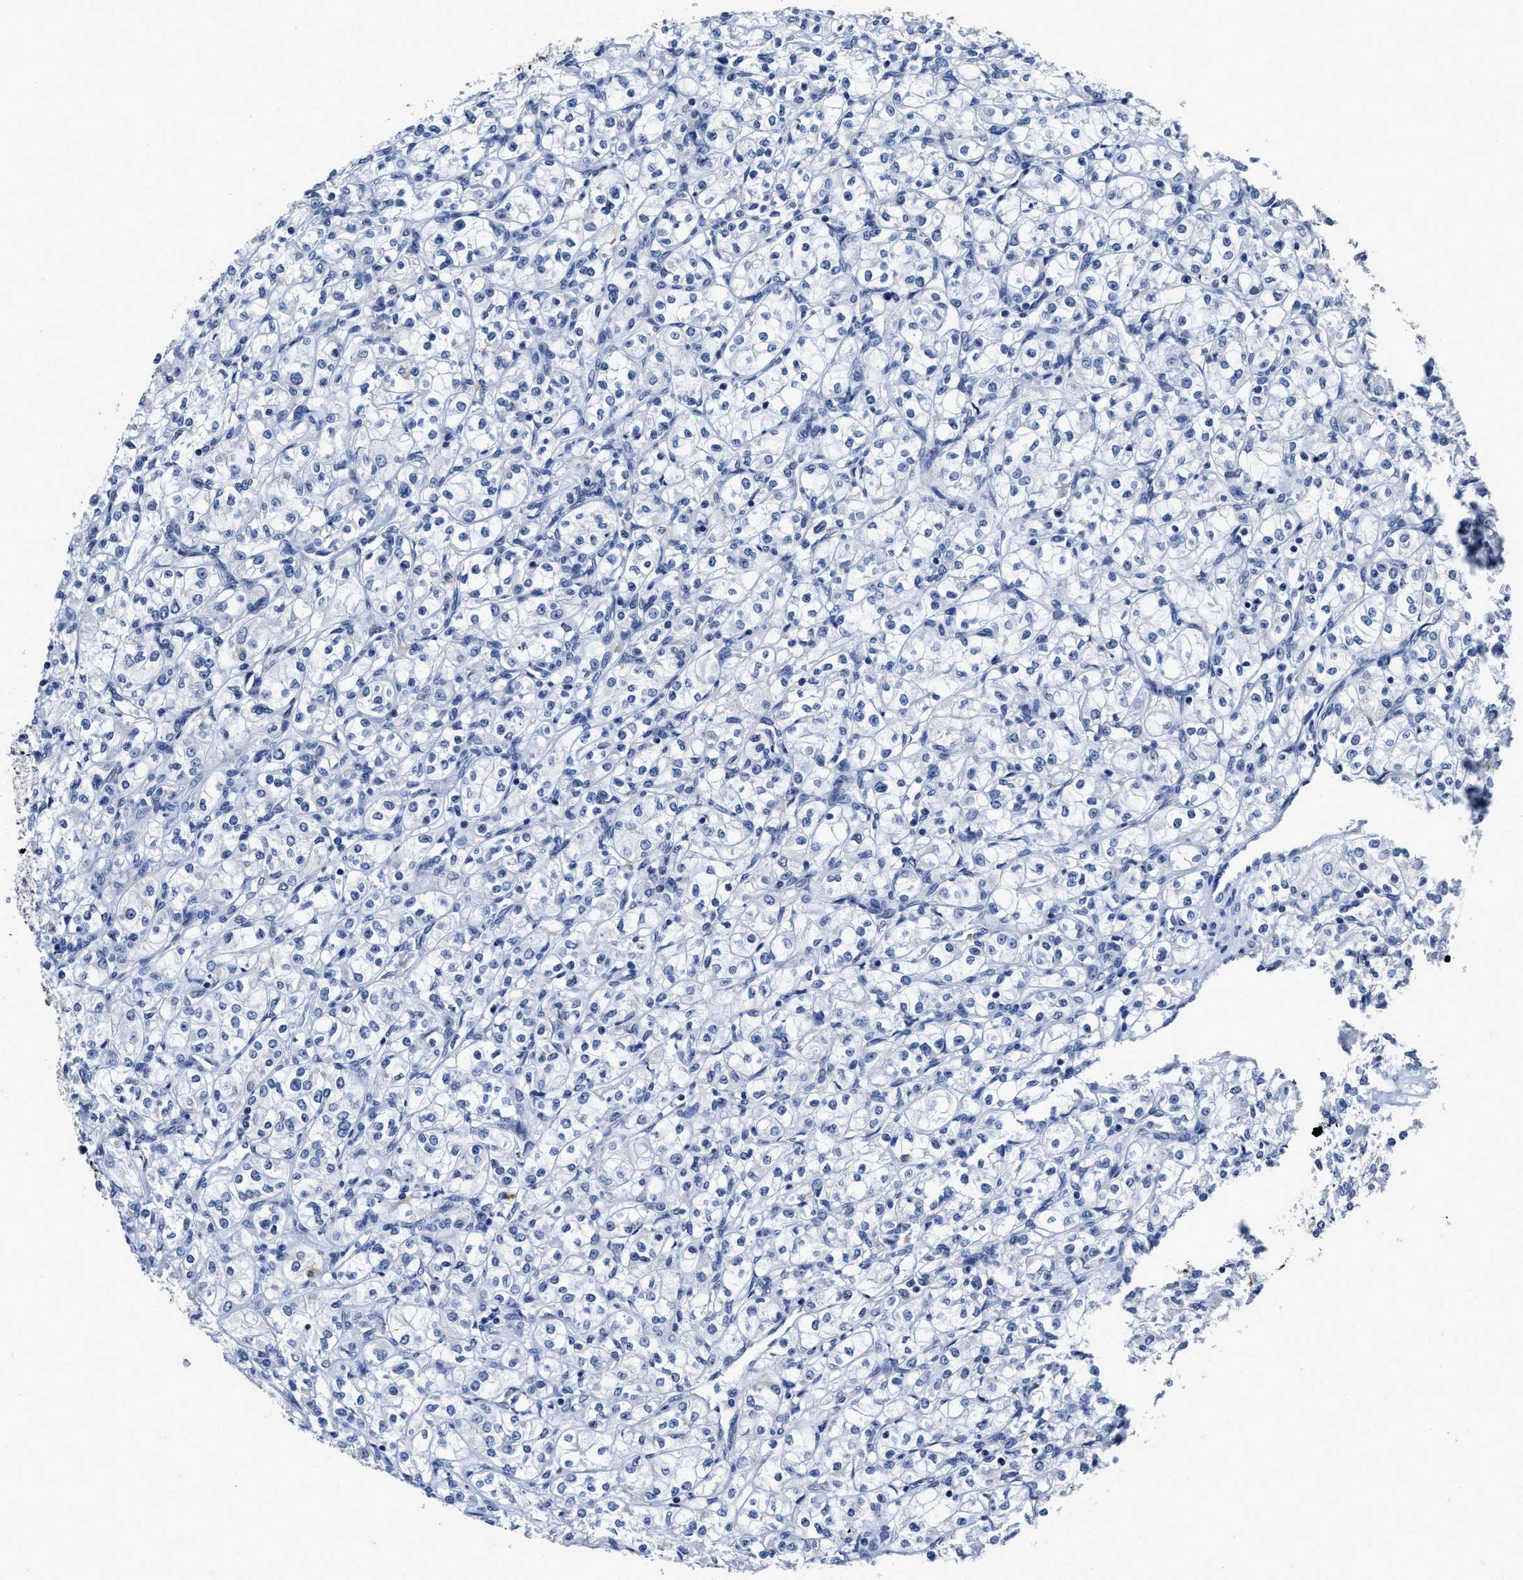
{"staining": {"intensity": "negative", "quantity": "none", "location": "none"}, "tissue": "renal cancer", "cell_type": "Tumor cells", "image_type": "cancer", "snomed": [{"axis": "morphology", "description": "Adenocarcinoma, NOS"}, {"axis": "topography", "description": "Kidney"}], "caption": "Tumor cells are negative for brown protein staining in adenocarcinoma (renal). Brightfield microscopy of immunohistochemistry stained with DAB (brown) and hematoxylin (blue), captured at high magnification.", "gene": "GHITM", "patient": {"sex": "male", "age": 77}}